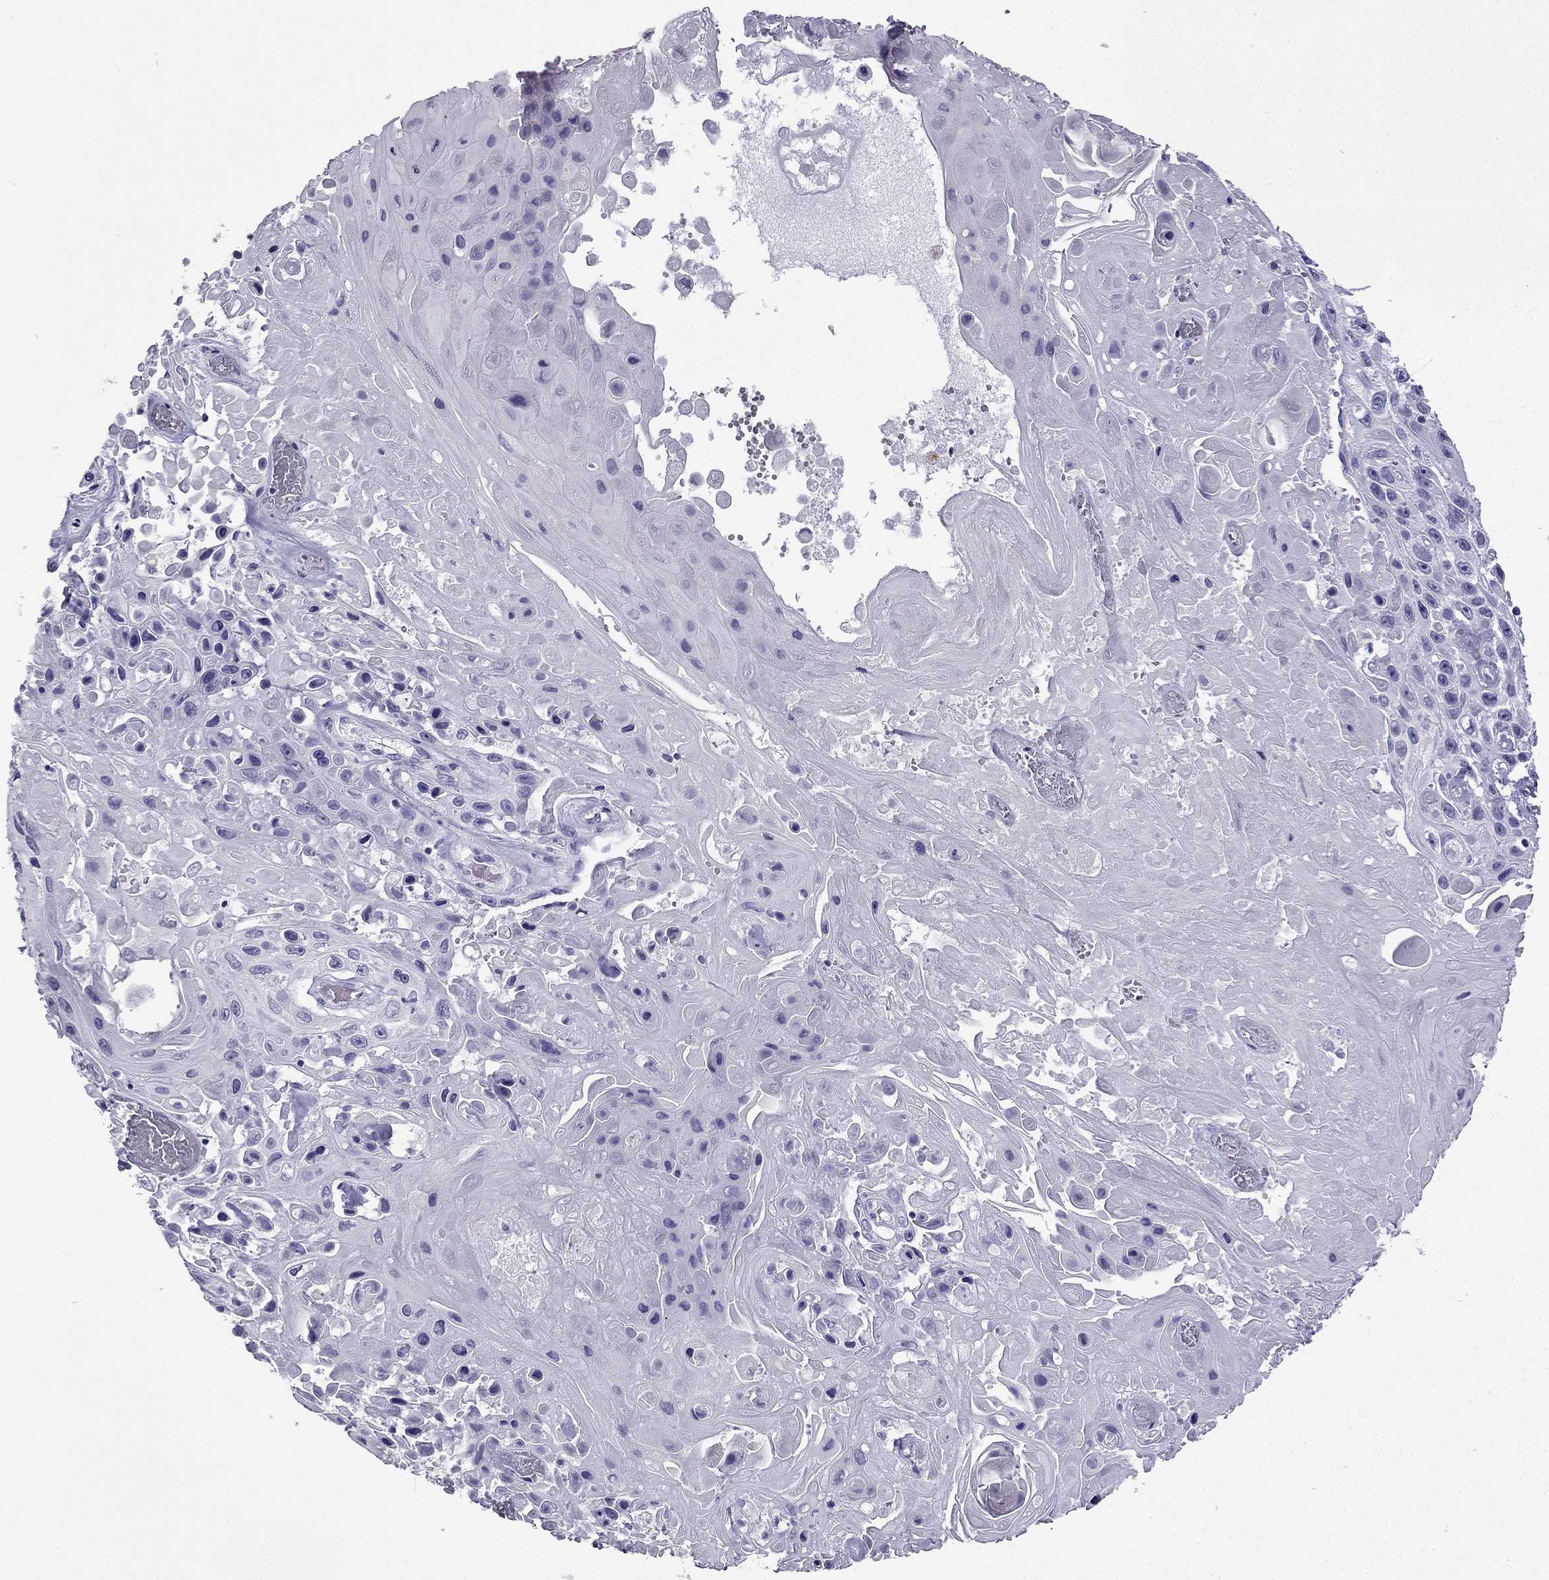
{"staining": {"intensity": "negative", "quantity": "none", "location": "none"}, "tissue": "skin cancer", "cell_type": "Tumor cells", "image_type": "cancer", "snomed": [{"axis": "morphology", "description": "Squamous cell carcinoma, NOS"}, {"axis": "topography", "description": "Skin"}], "caption": "Micrograph shows no significant protein expression in tumor cells of squamous cell carcinoma (skin).", "gene": "GJA8", "patient": {"sex": "male", "age": 82}}